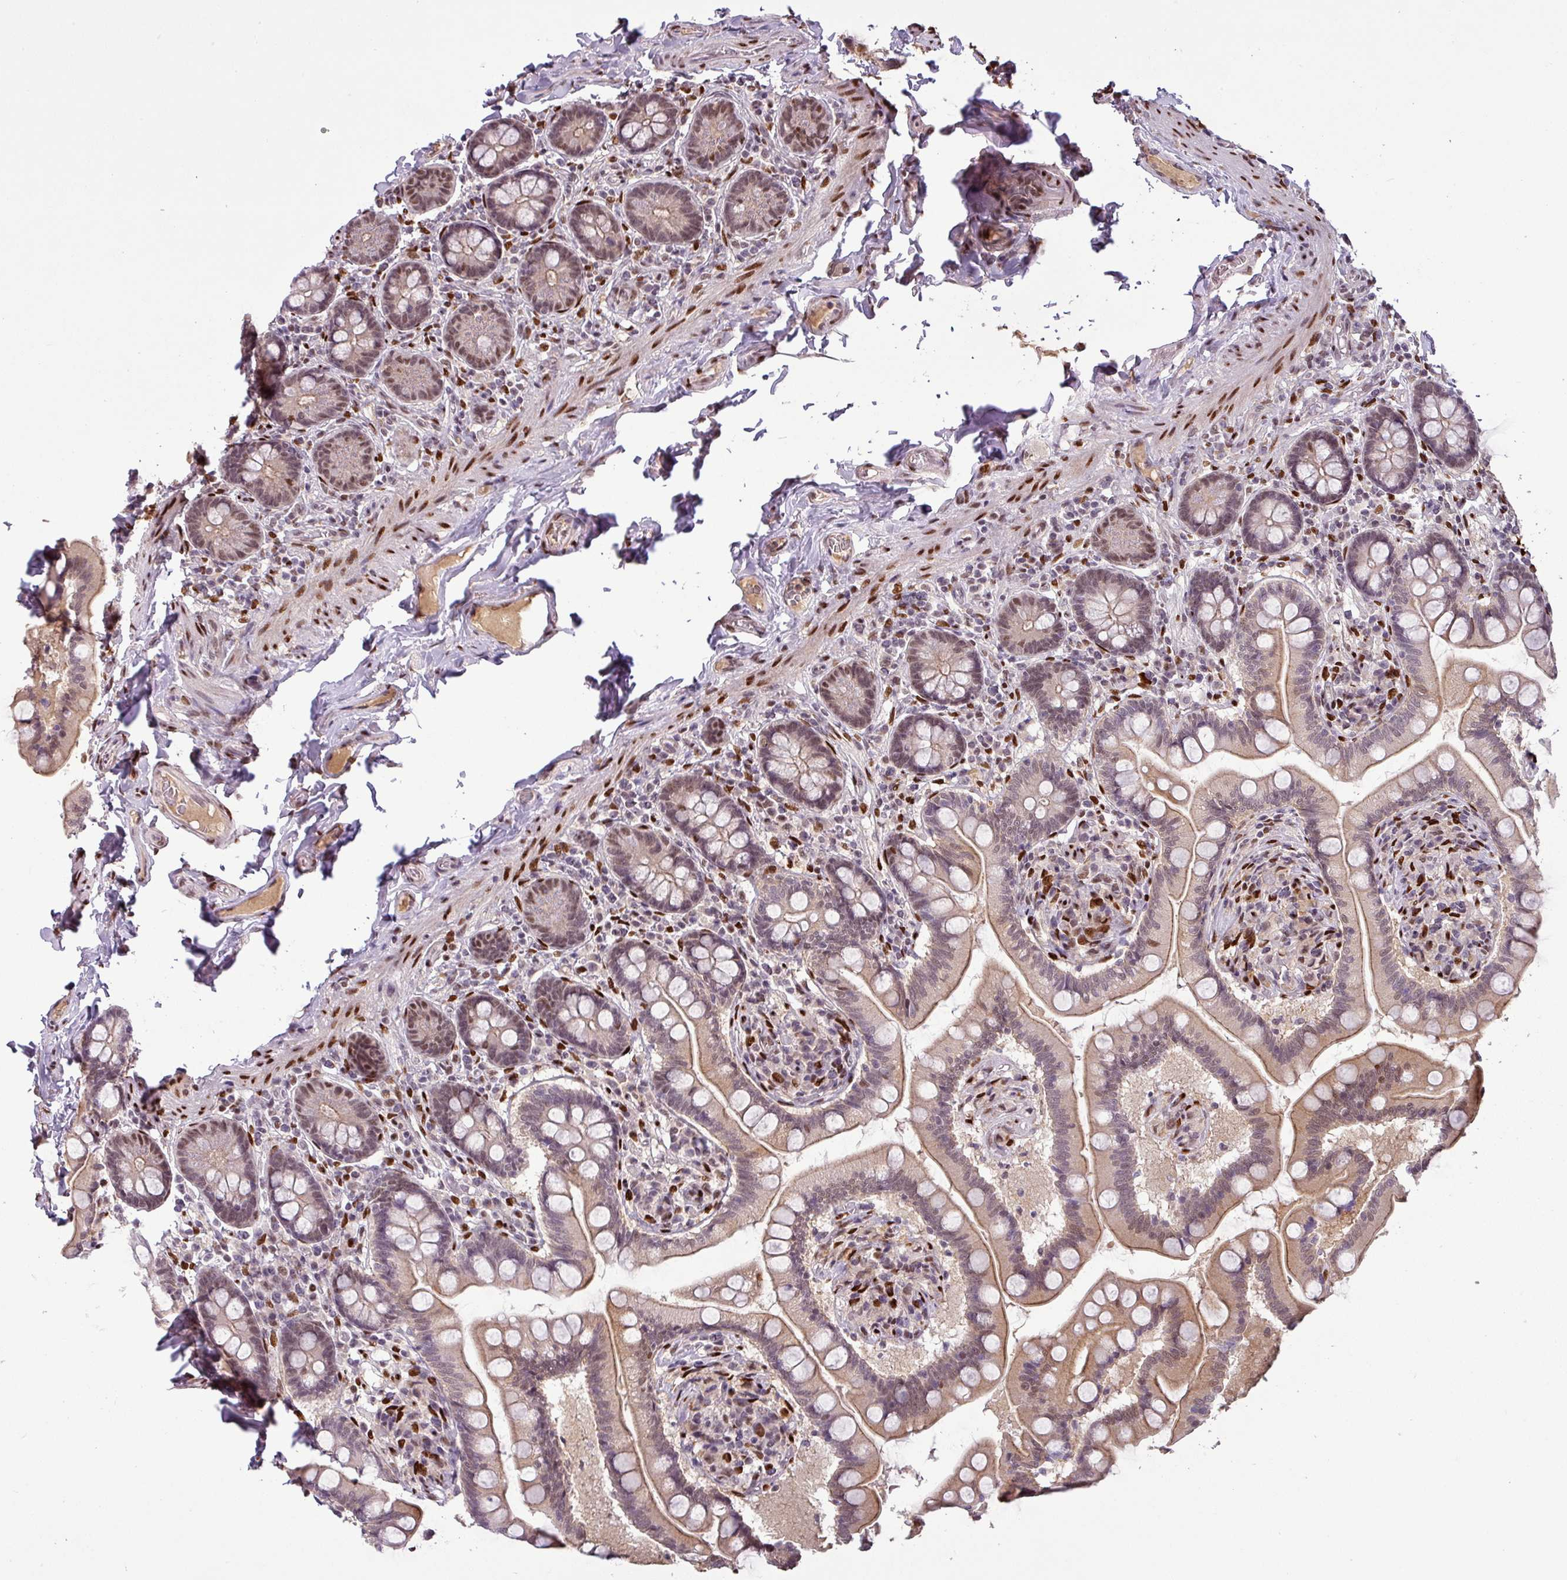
{"staining": {"intensity": "moderate", "quantity": ">75%", "location": "cytoplasmic/membranous,nuclear"}, "tissue": "small intestine", "cell_type": "Glandular cells", "image_type": "normal", "snomed": [{"axis": "morphology", "description": "Normal tissue, NOS"}, {"axis": "topography", "description": "Small intestine"}], "caption": "Immunohistochemical staining of normal human small intestine exhibits medium levels of moderate cytoplasmic/membranous,nuclear expression in about >75% of glandular cells.", "gene": "IRF2BPL", "patient": {"sex": "female", "age": 64}}